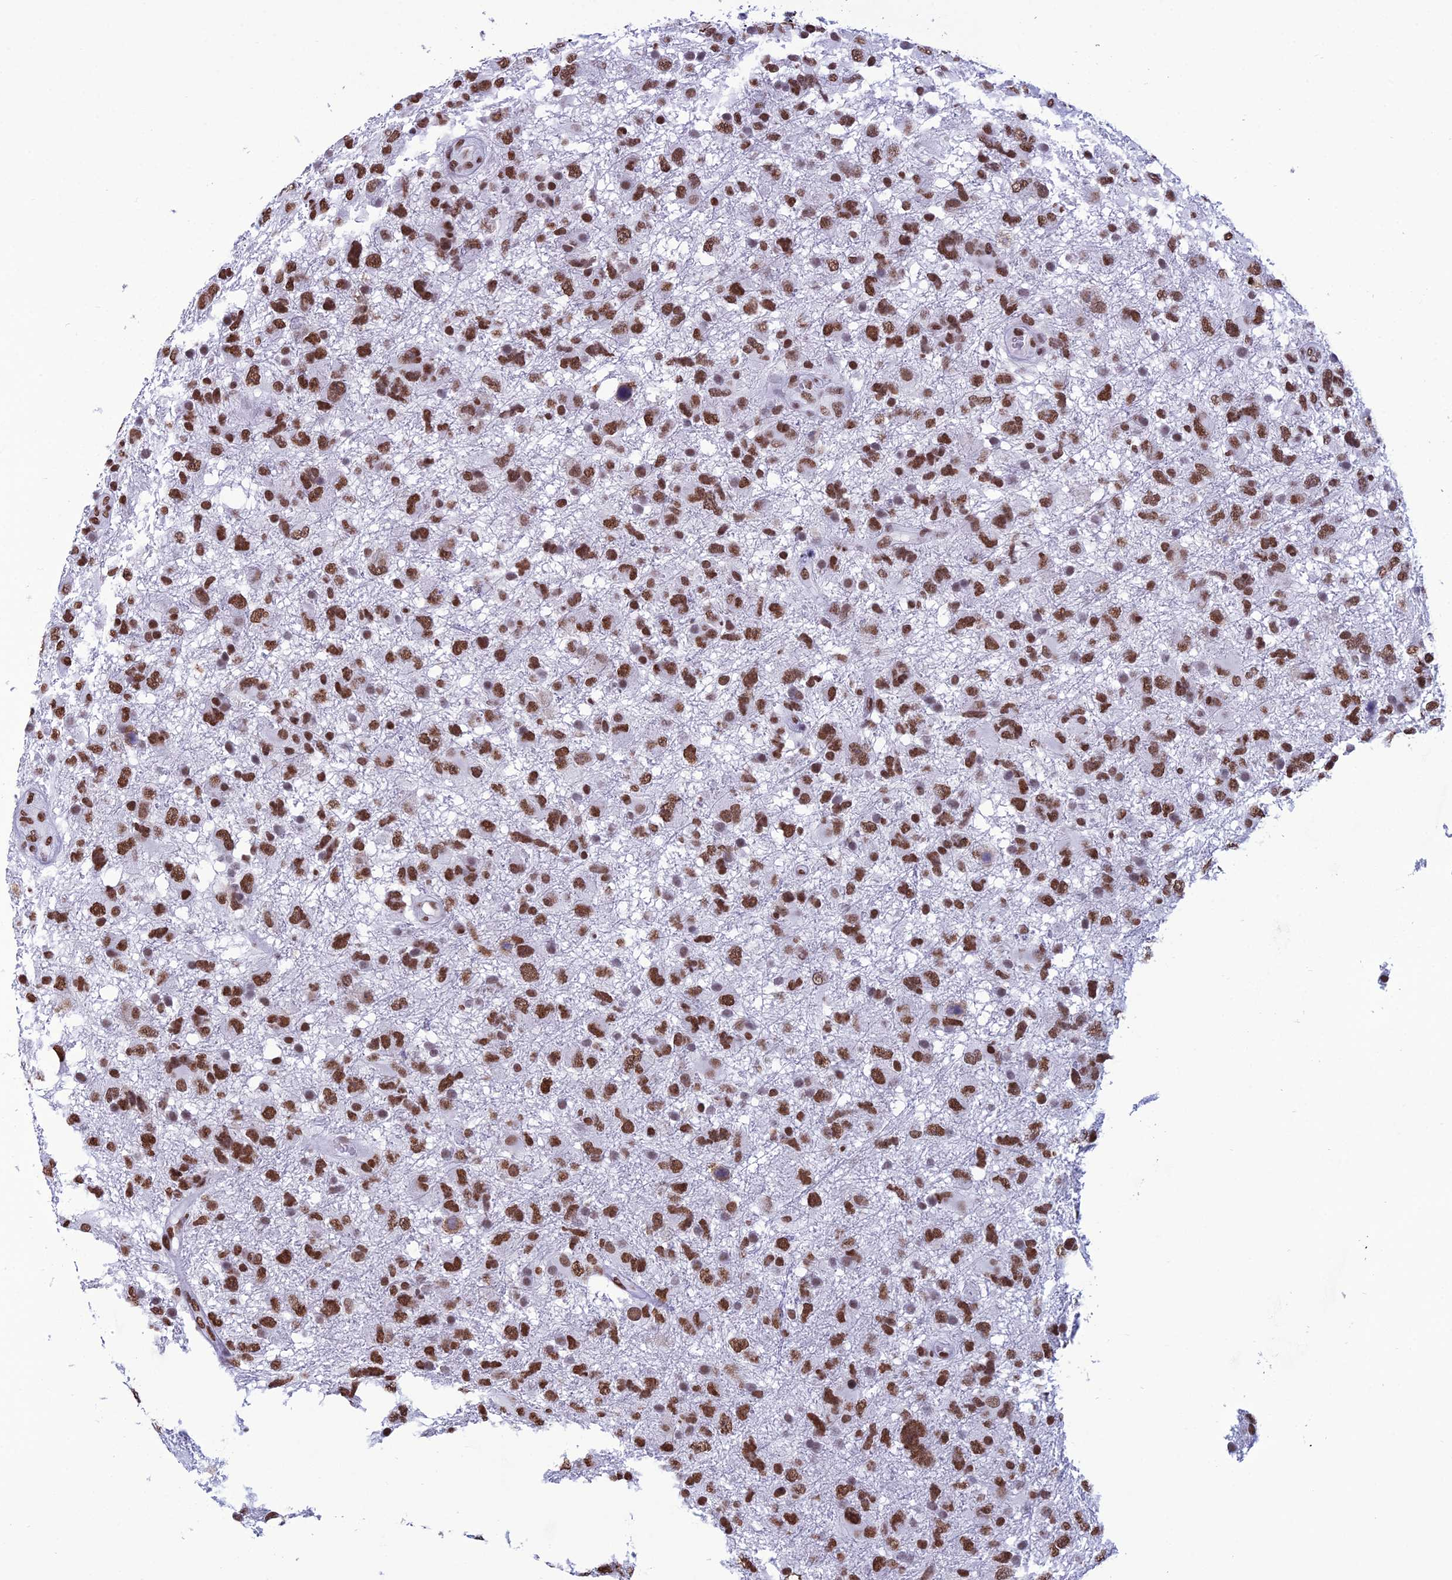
{"staining": {"intensity": "strong", "quantity": ">75%", "location": "nuclear"}, "tissue": "glioma", "cell_type": "Tumor cells", "image_type": "cancer", "snomed": [{"axis": "morphology", "description": "Glioma, malignant, High grade"}, {"axis": "topography", "description": "Brain"}], "caption": "DAB immunohistochemical staining of malignant glioma (high-grade) shows strong nuclear protein expression in about >75% of tumor cells.", "gene": "PRAMEF12", "patient": {"sex": "male", "age": 61}}